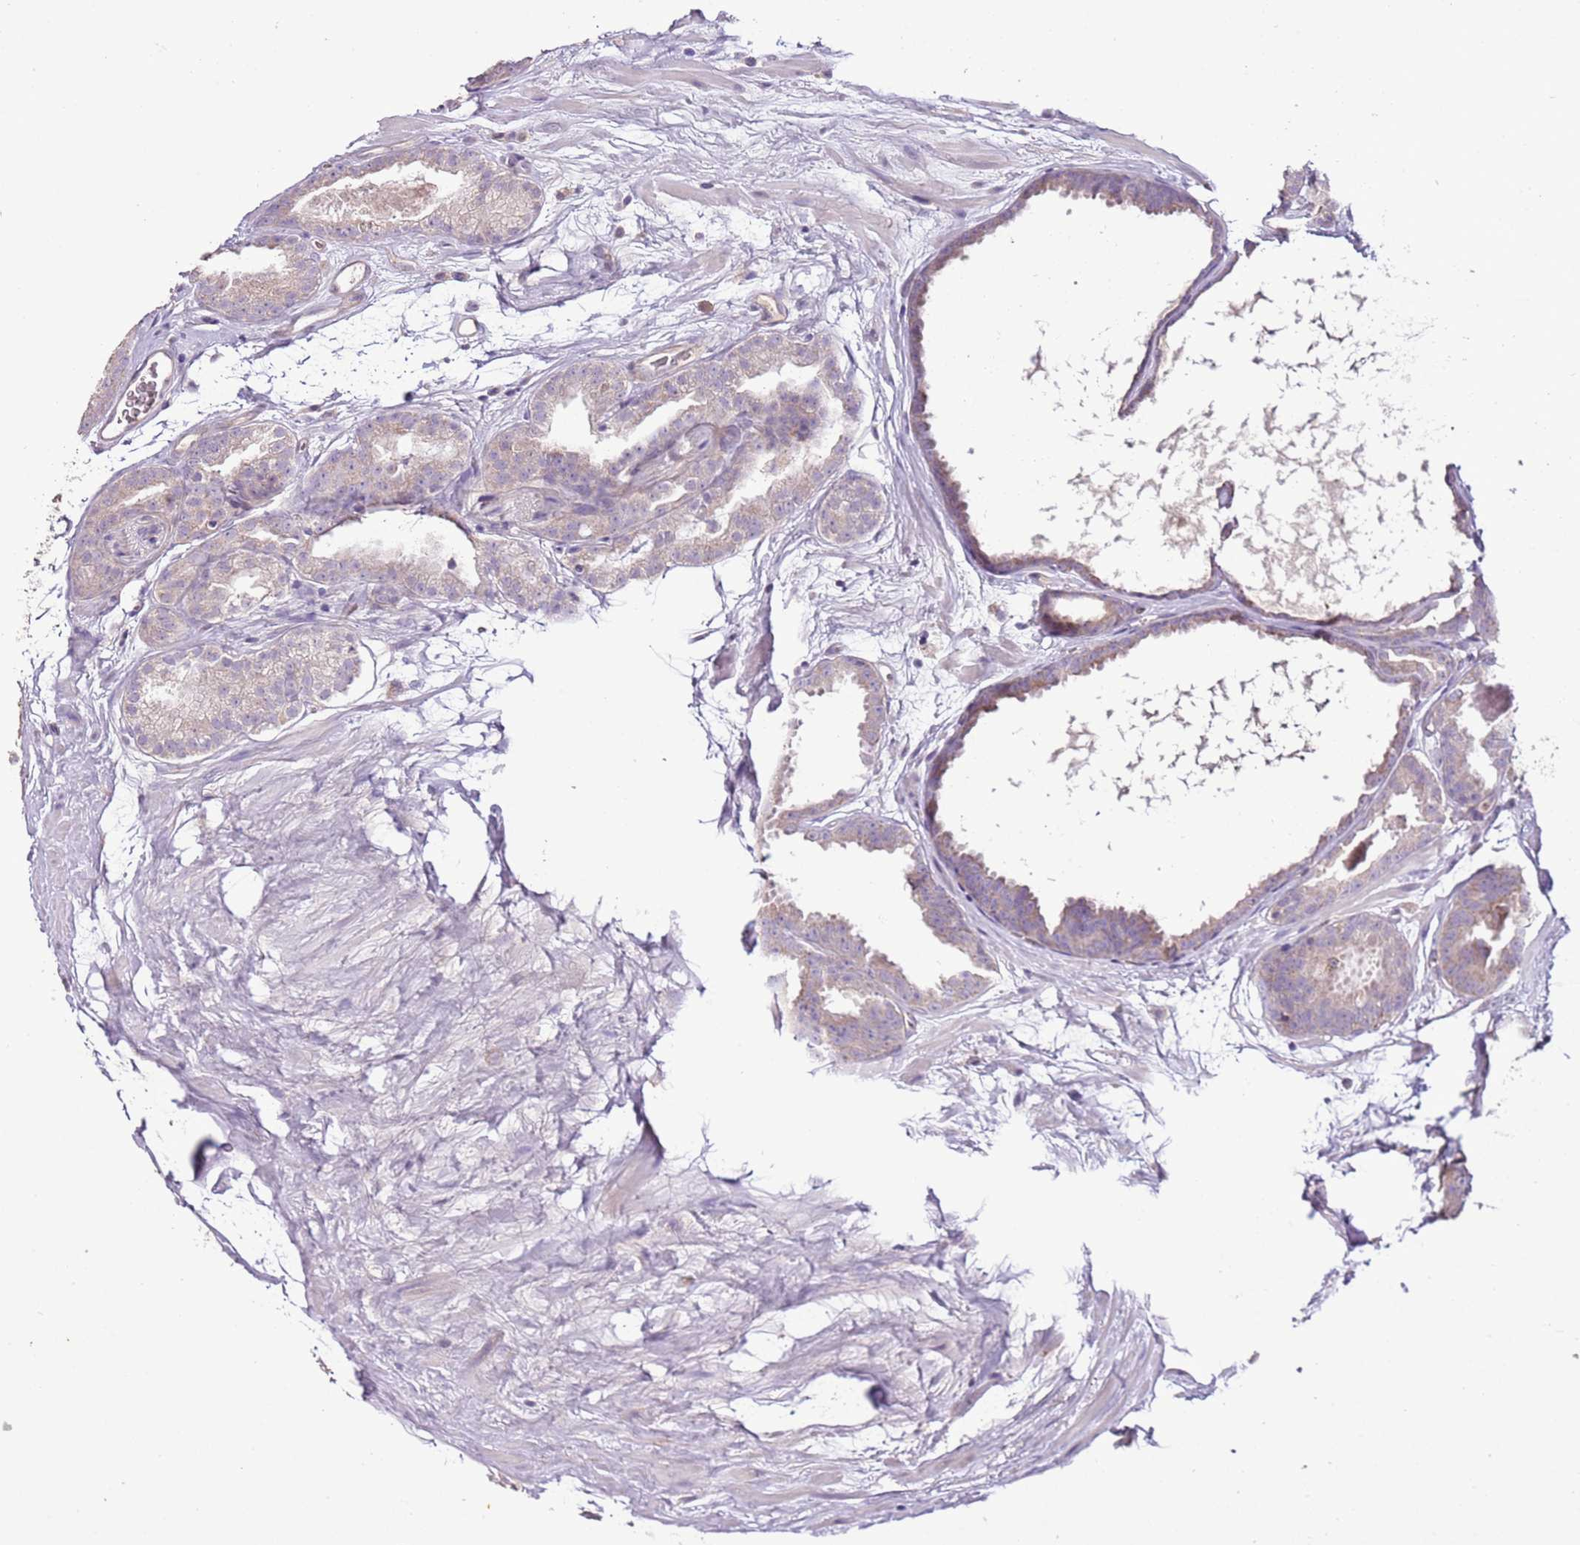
{"staining": {"intensity": "weak", "quantity": "<25%", "location": "cytoplasmic/membranous"}, "tissue": "prostate cancer", "cell_type": "Tumor cells", "image_type": "cancer", "snomed": [{"axis": "morphology", "description": "Adenocarcinoma, High grade"}, {"axis": "topography", "description": "Prostate"}], "caption": "High power microscopy micrograph of an immunohistochemistry (IHC) micrograph of prostate cancer (high-grade adenocarcinoma), revealing no significant expression in tumor cells. (DAB immunohistochemistry visualized using brightfield microscopy, high magnification).", "gene": "CMKLR1", "patient": {"sex": "male", "age": 72}}